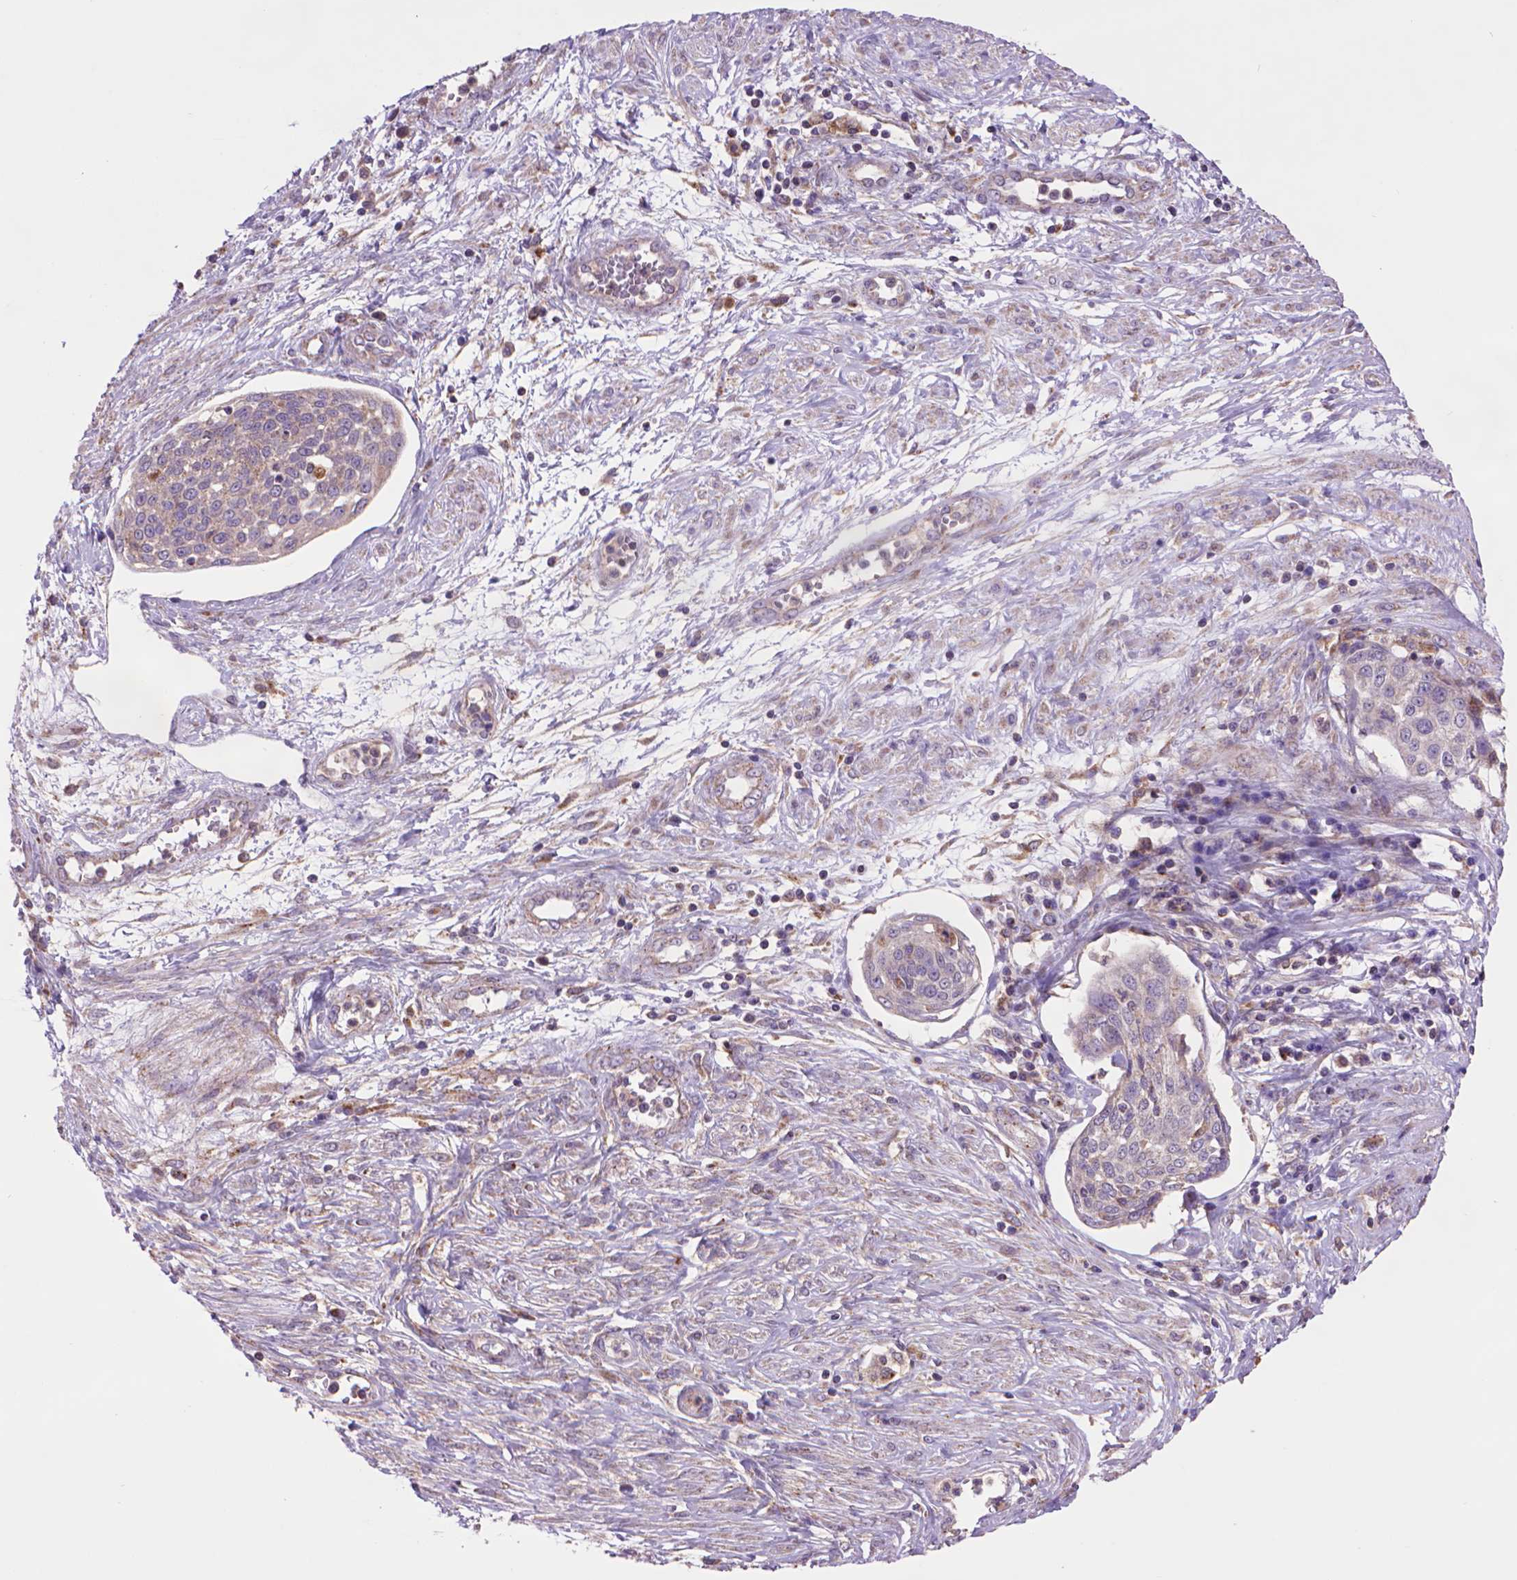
{"staining": {"intensity": "negative", "quantity": "none", "location": "none"}, "tissue": "cervical cancer", "cell_type": "Tumor cells", "image_type": "cancer", "snomed": [{"axis": "morphology", "description": "Squamous cell carcinoma, NOS"}, {"axis": "topography", "description": "Cervix"}], "caption": "Tumor cells are negative for brown protein staining in cervical cancer (squamous cell carcinoma). The staining is performed using DAB (3,3'-diaminobenzidine) brown chromogen with nuclei counter-stained in using hematoxylin.", "gene": "GLB1", "patient": {"sex": "female", "age": 34}}